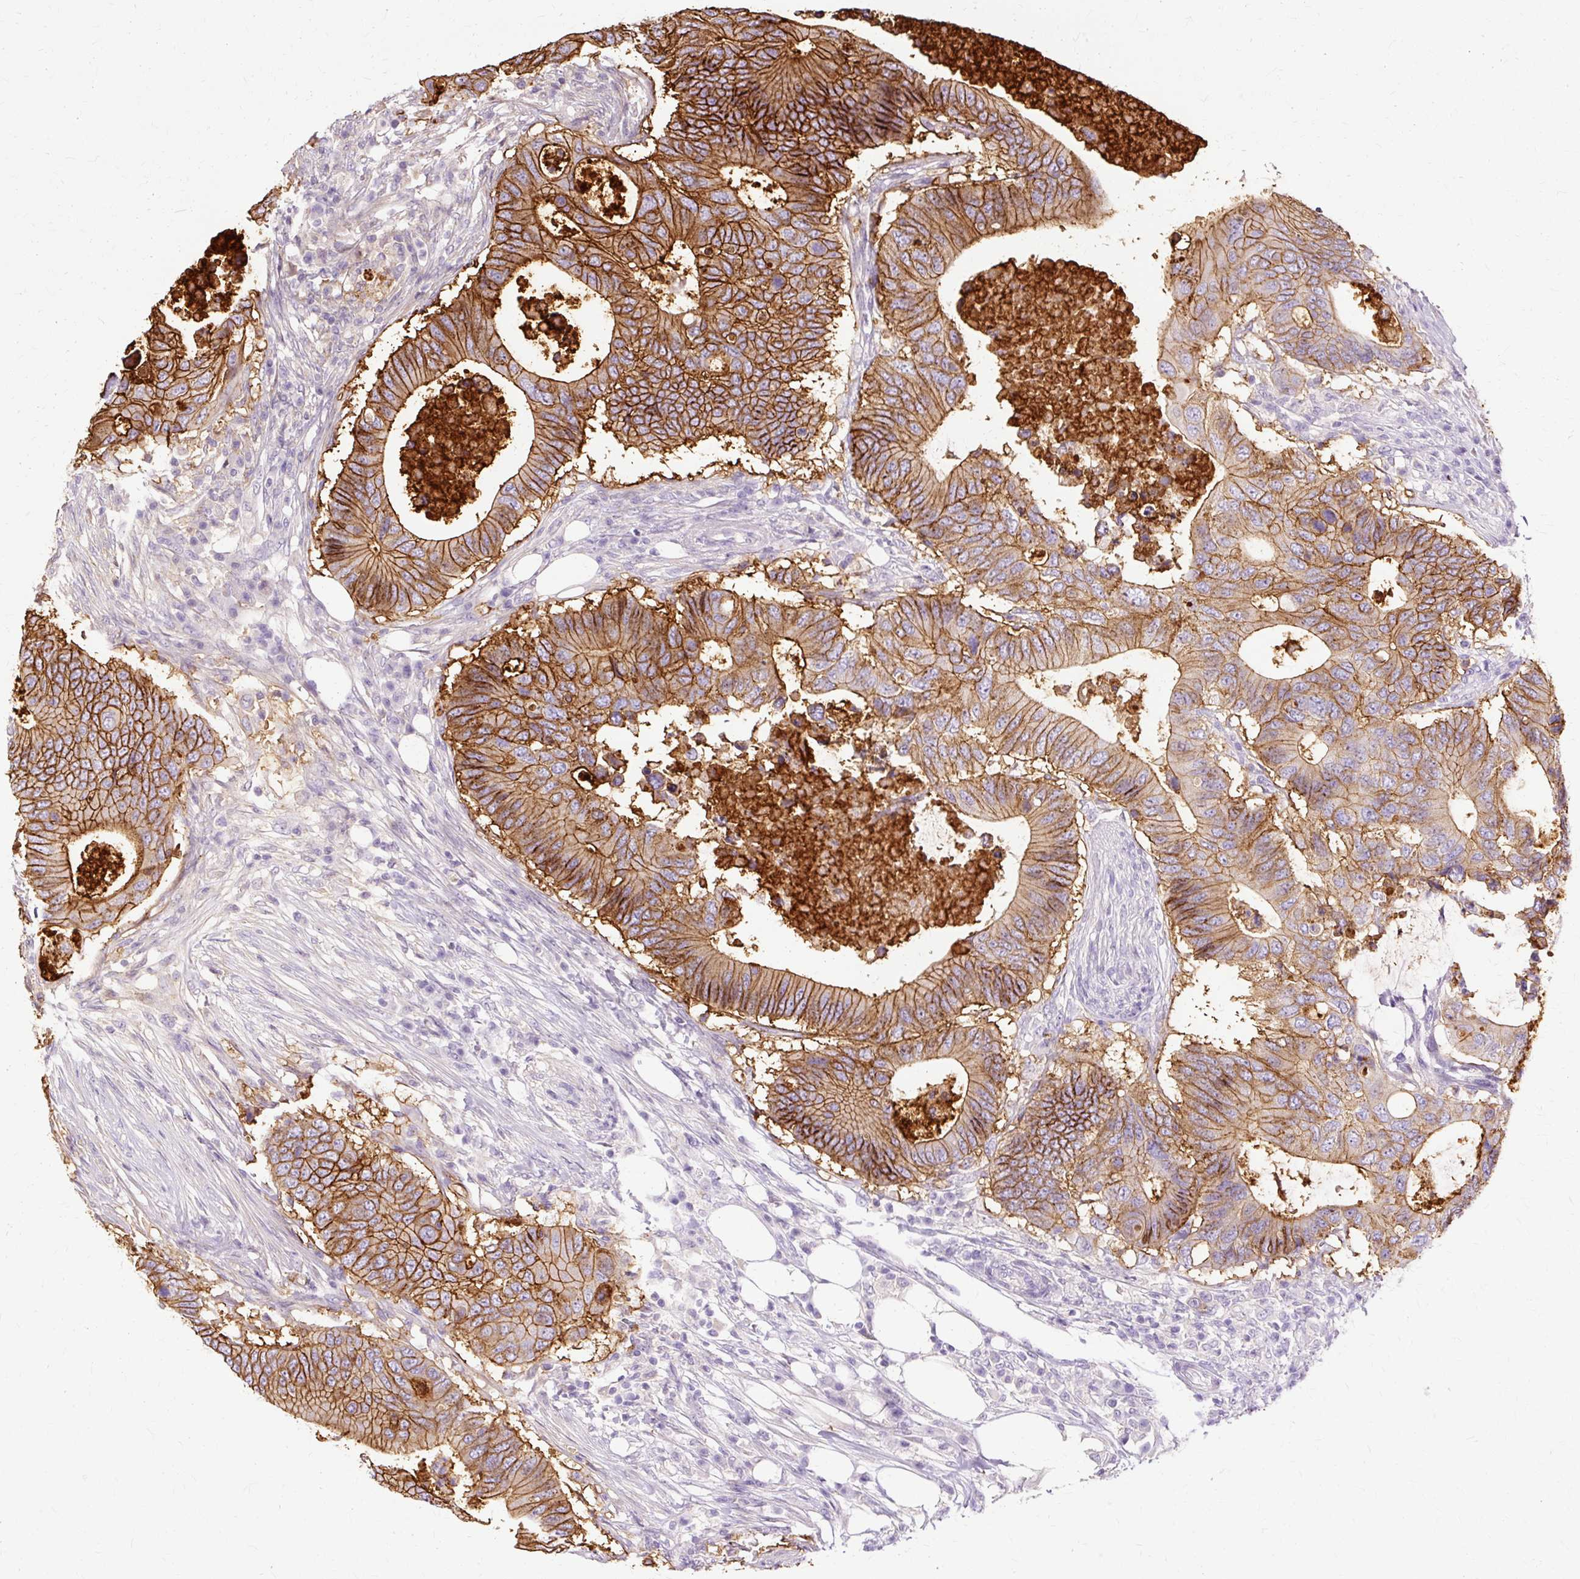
{"staining": {"intensity": "strong", "quantity": ">75%", "location": "cytoplasmic/membranous"}, "tissue": "colorectal cancer", "cell_type": "Tumor cells", "image_type": "cancer", "snomed": [{"axis": "morphology", "description": "Adenocarcinoma, NOS"}, {"axis": "topography", "description": "Colon"}], "caption": "Protein analysis of colorectal cancer (adenocarcinoma) tissue exhibits strong cytoplasmic/membranous staining in approximately >75% of tumor cells.", "gene": "TSPAN8", "patient": {"sex": "male", "age": 71}}